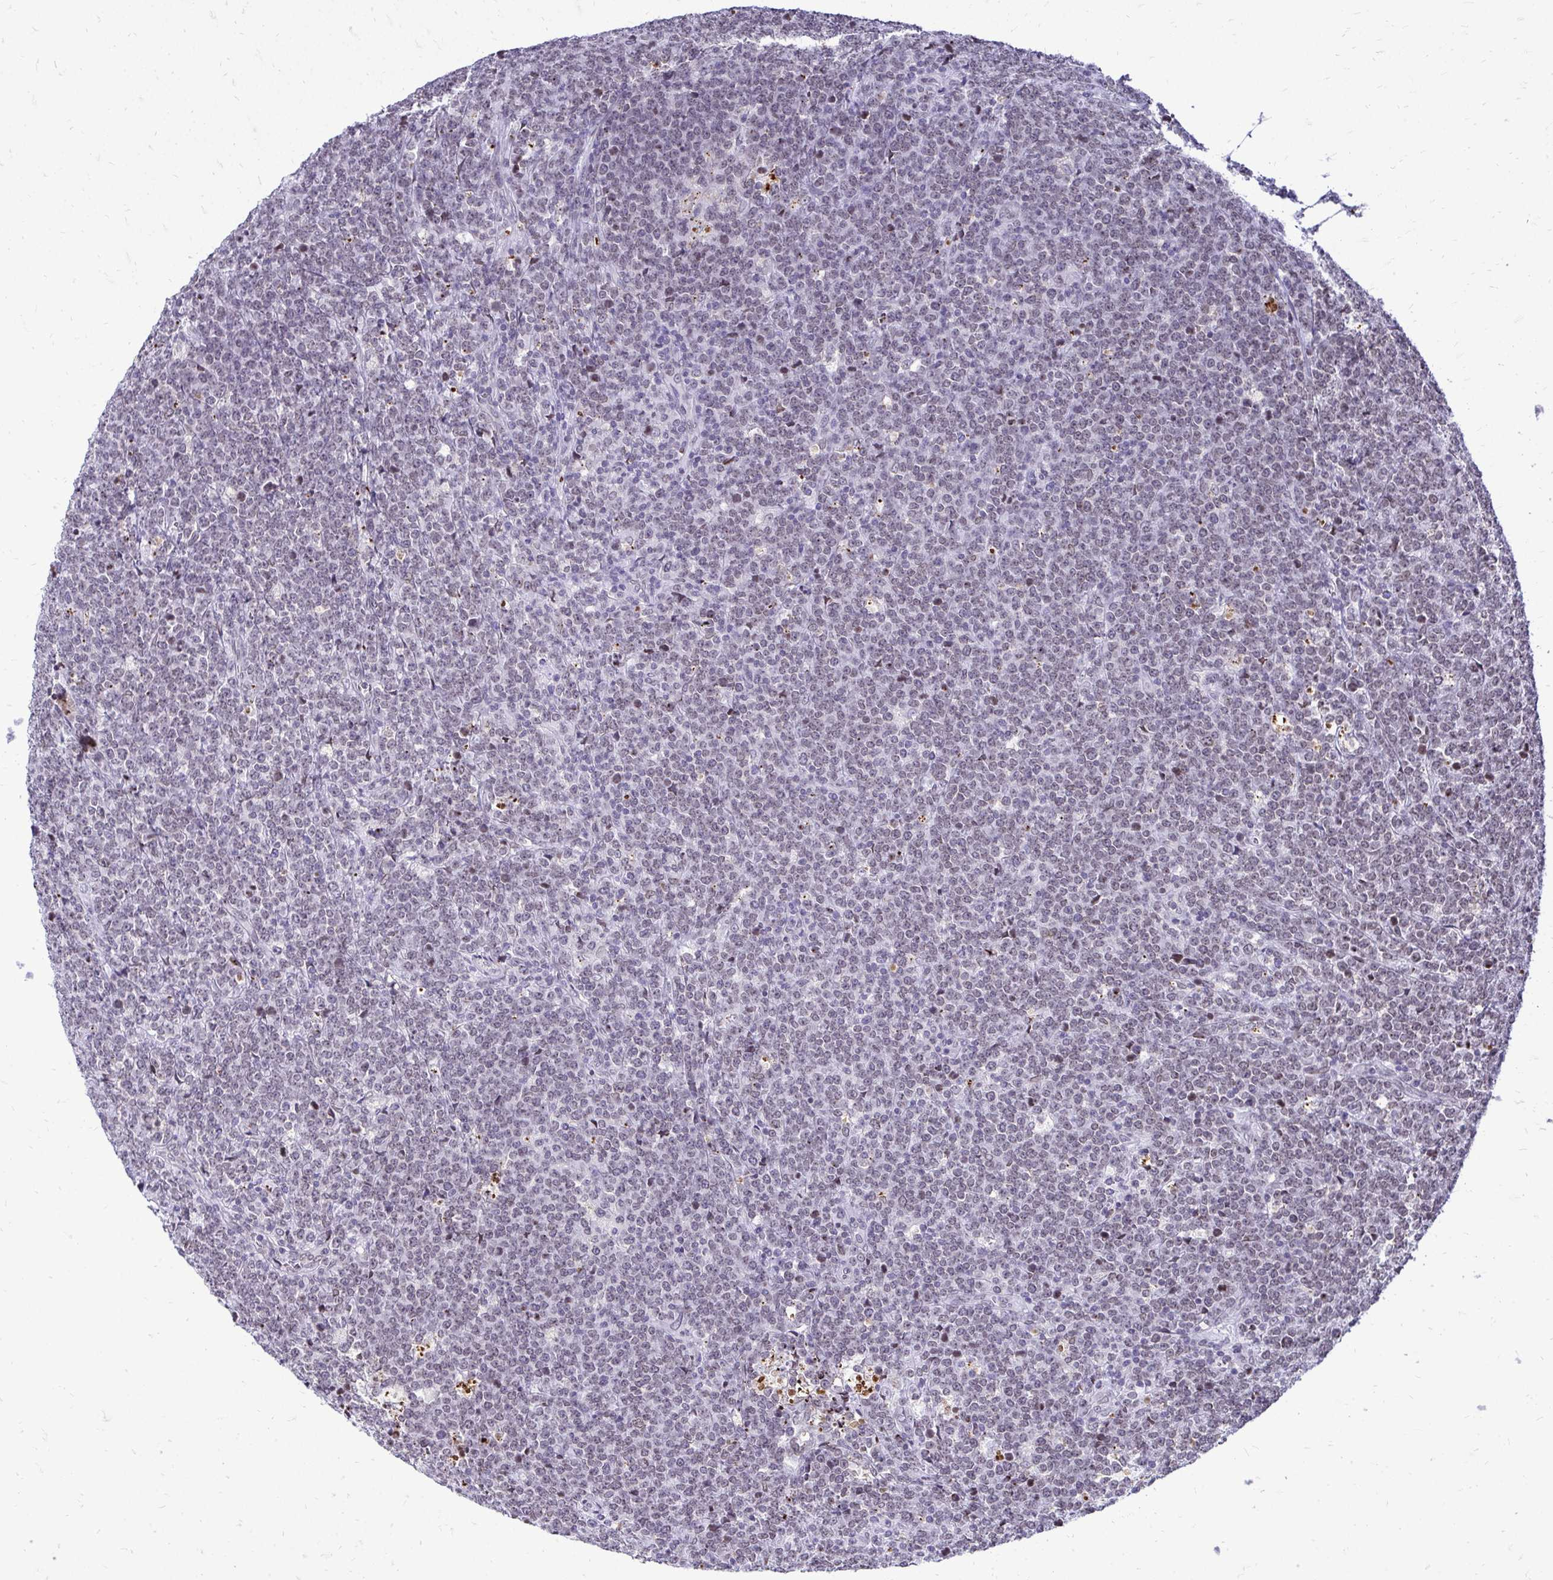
{"staining": {"intensity": "negative", "quantity": "none", "location": "none"}, "tissue": "lymphoma", "cell_type": "Tumor cells", "image_type": "cancer", "snomed": [{"axis": "morphology", "description": "Malignant lymphoma, non-Hodgkin's type, High grade"}, {"axis": "topography", "description": "Small intestine"}, {"axis": "topography", "description": "Colon"}], "caption": "Tumor cells are negative for protein expression in human high-grade malignant lymphoma, non-Hodgkin's type.", "gene": "BANF1", "patient": {"sex": "male", "age": 8}}